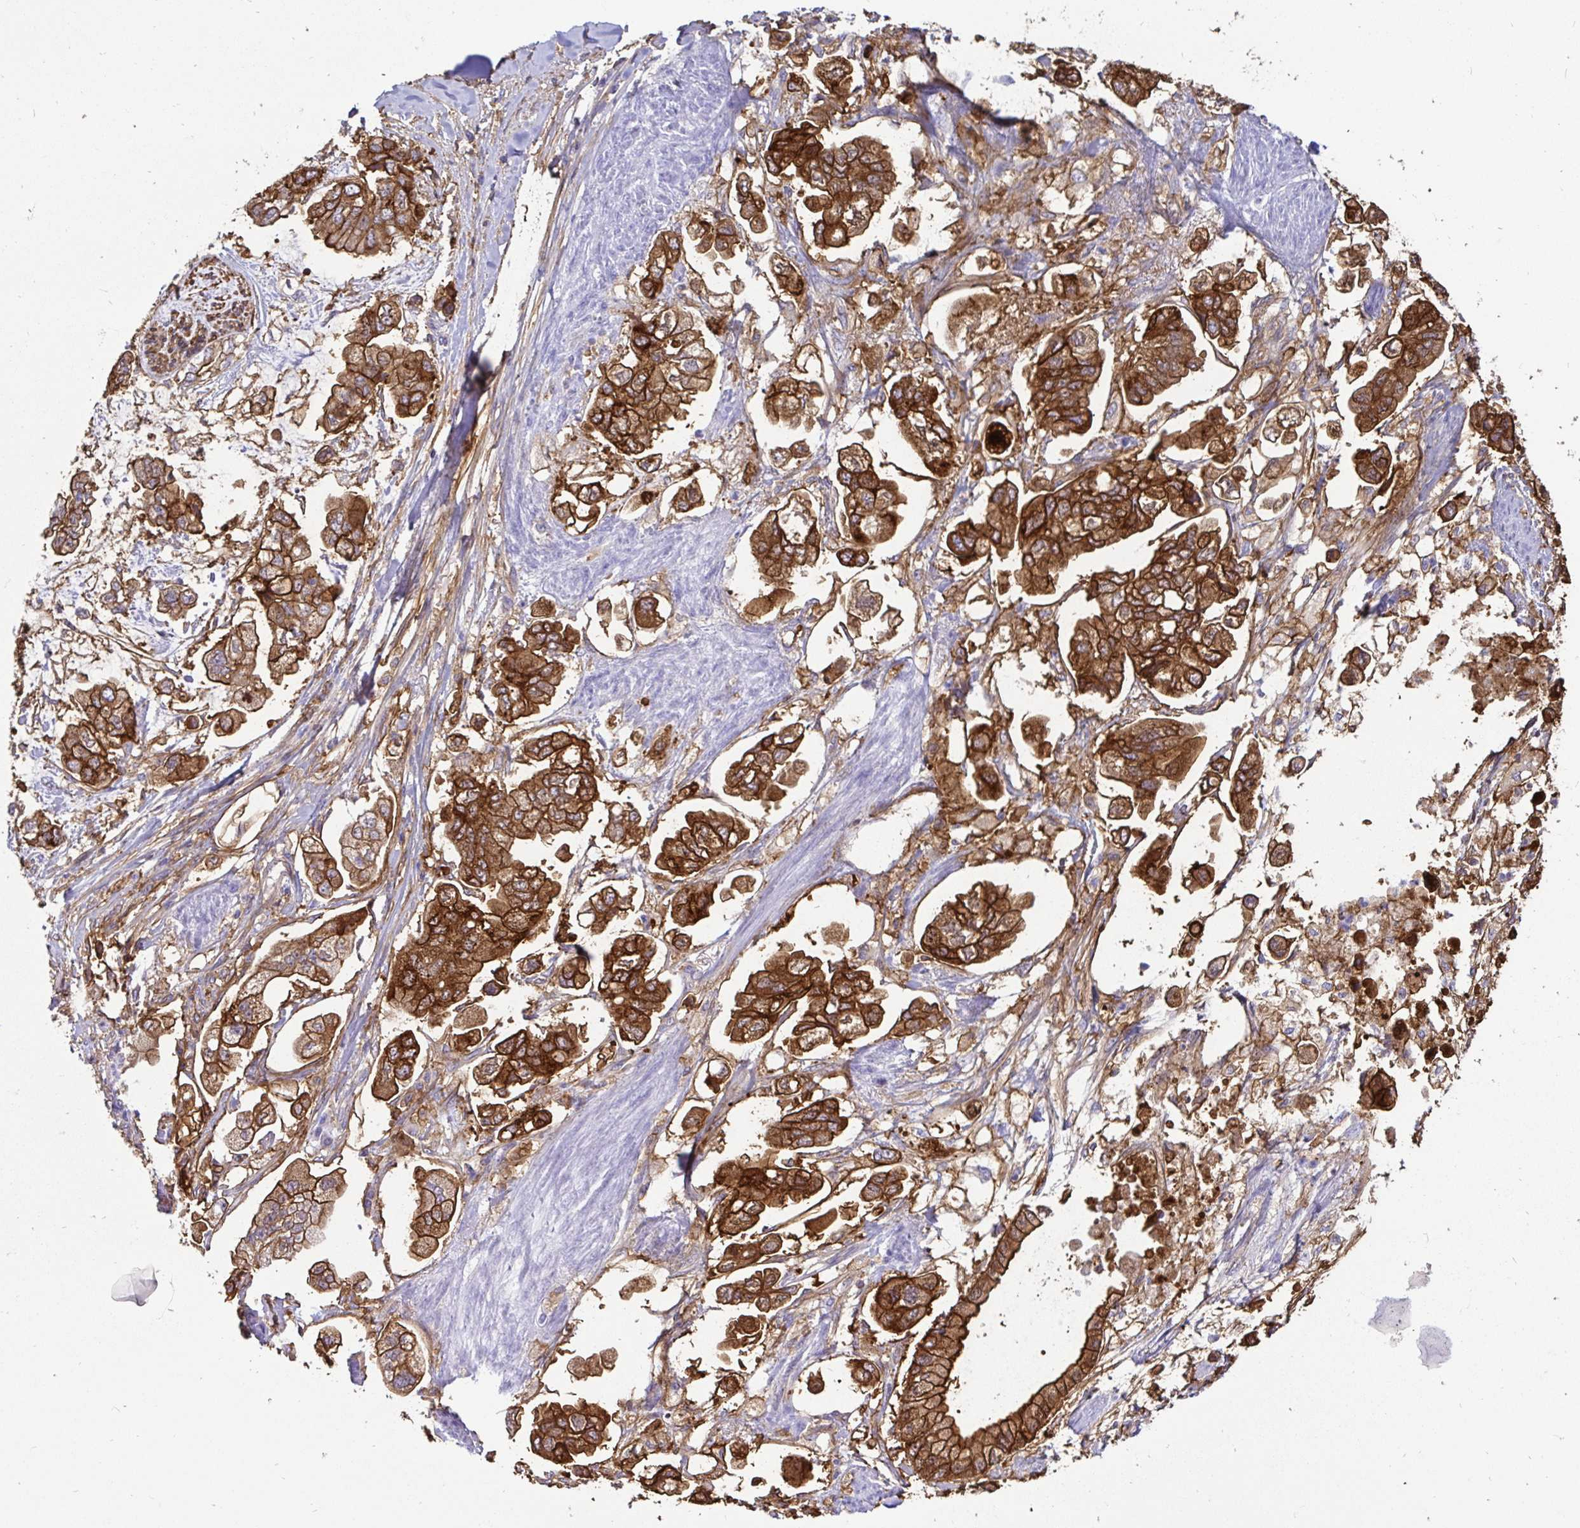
{"staining": {"intensity": "strong", "quantity": ">75%", "location": "cytoplasmic/membranous"}, "tissue": "stomach cancer", "cell_type": "Tumor cells", "image_type": "cancer", "snomed": [{"axis": "morphology", "description": "Adenocarcinoma, NOS"}, {"axis": "topography", "description": "Stomach"}], "caption": "A high-resolution image shows immunohistochemistry staining of stomach cancer, which exhibits strong cytoplasmic/membranous positivity in about >75% of tumor cells. Immunohistochemistry stains the protein in brown and the nuclei are stained blue.", "gene": "ANXA2", "patient": {"sex": "male", "age": 62}}